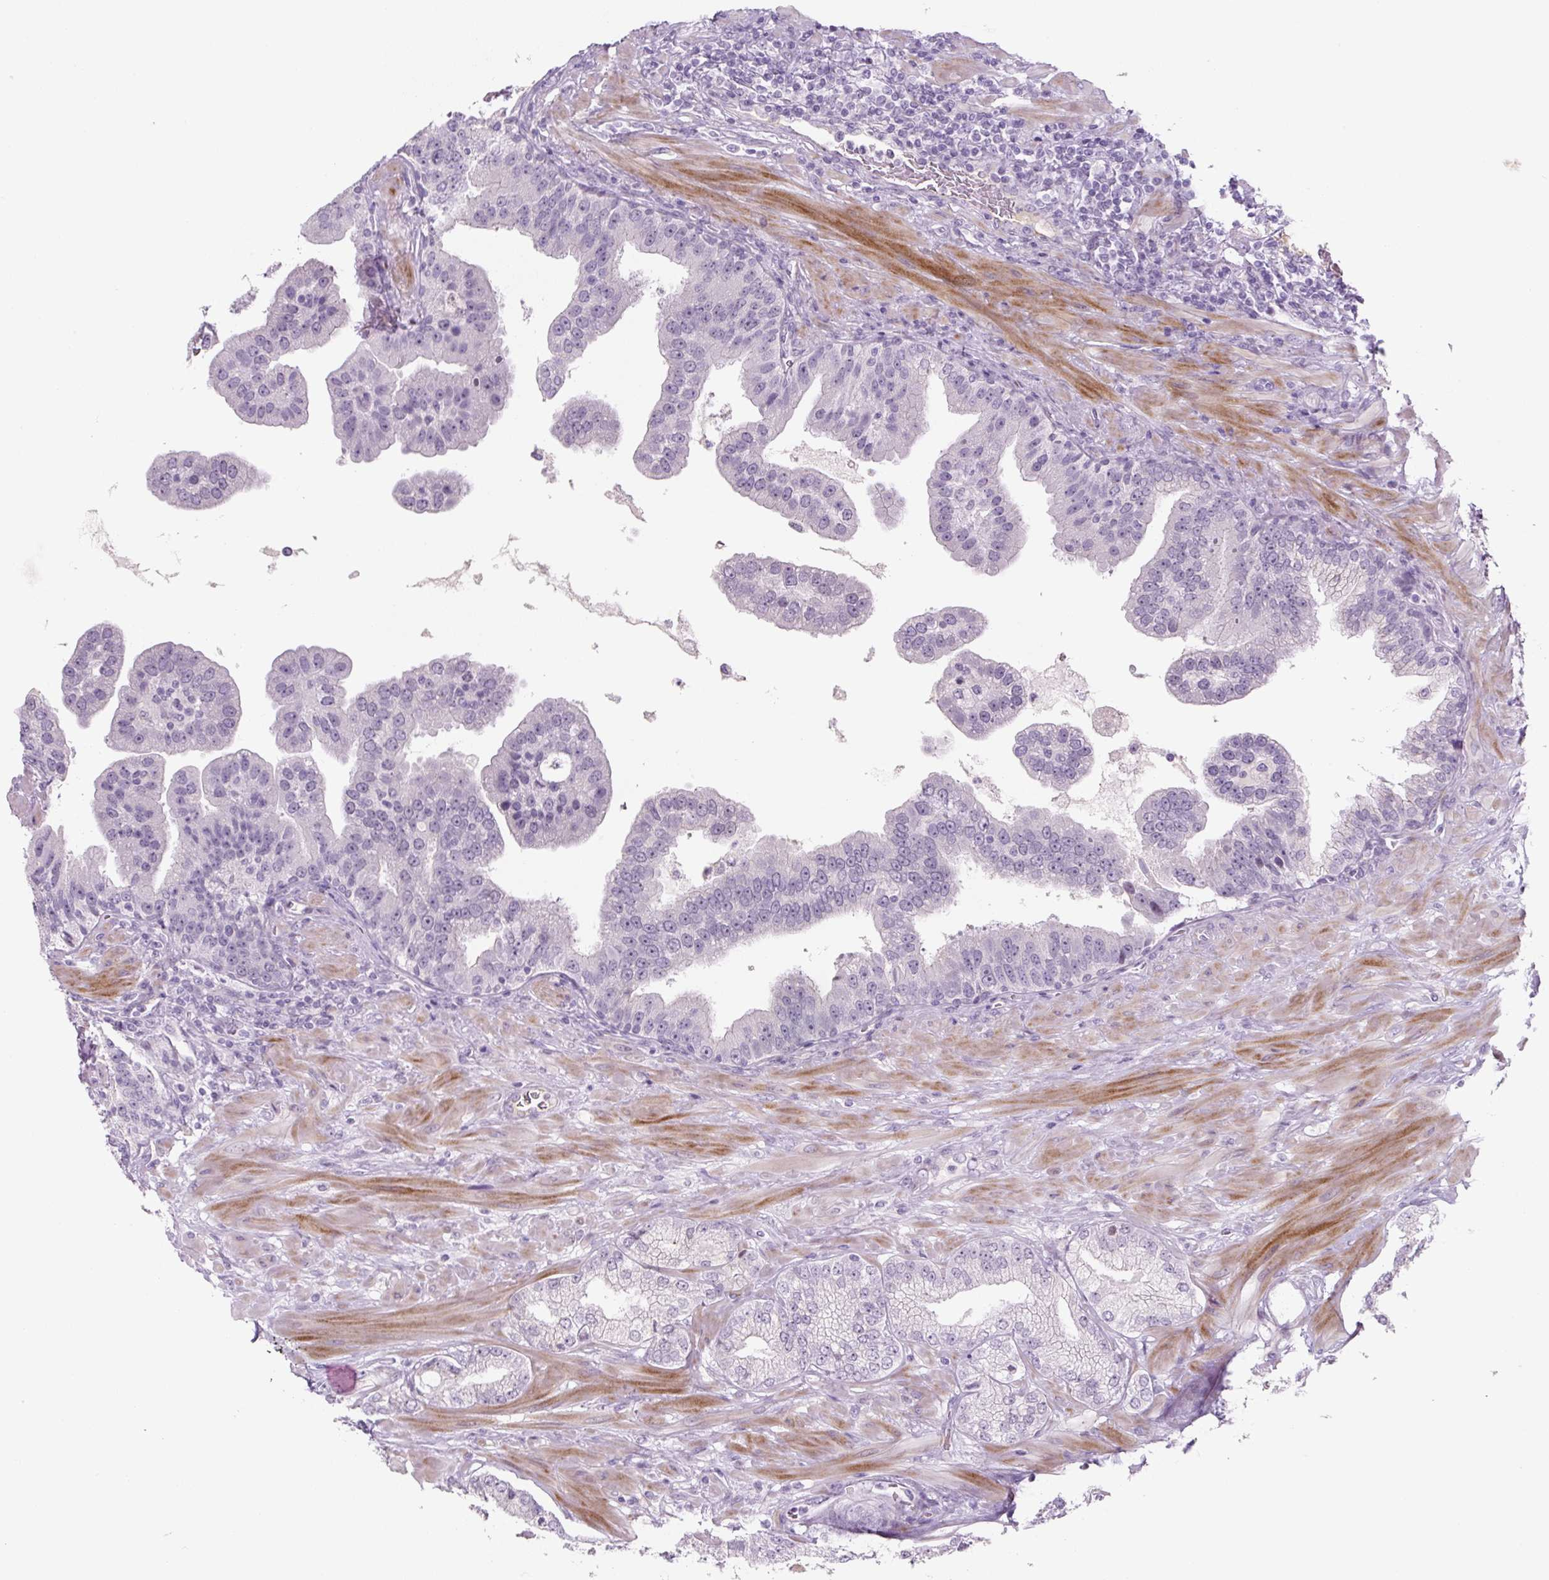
{"staining": {"intensity": "negative", "quantity": "none", "location": "none"}, "tissue": "prostate cancer", "cell_type": "Tumor cells", "image_type": "cancer", "snomed": [{"axis": "morphology", "description": "Adenocarcinoma, High grade"}, {"axis": "topography", "description": "Prostate"}], "caption": "Image shows no significant protein positivity in tumor cells of prostate cancer.", "gene": "PRM1", "patient": {"sex": "male", "age": 55}}